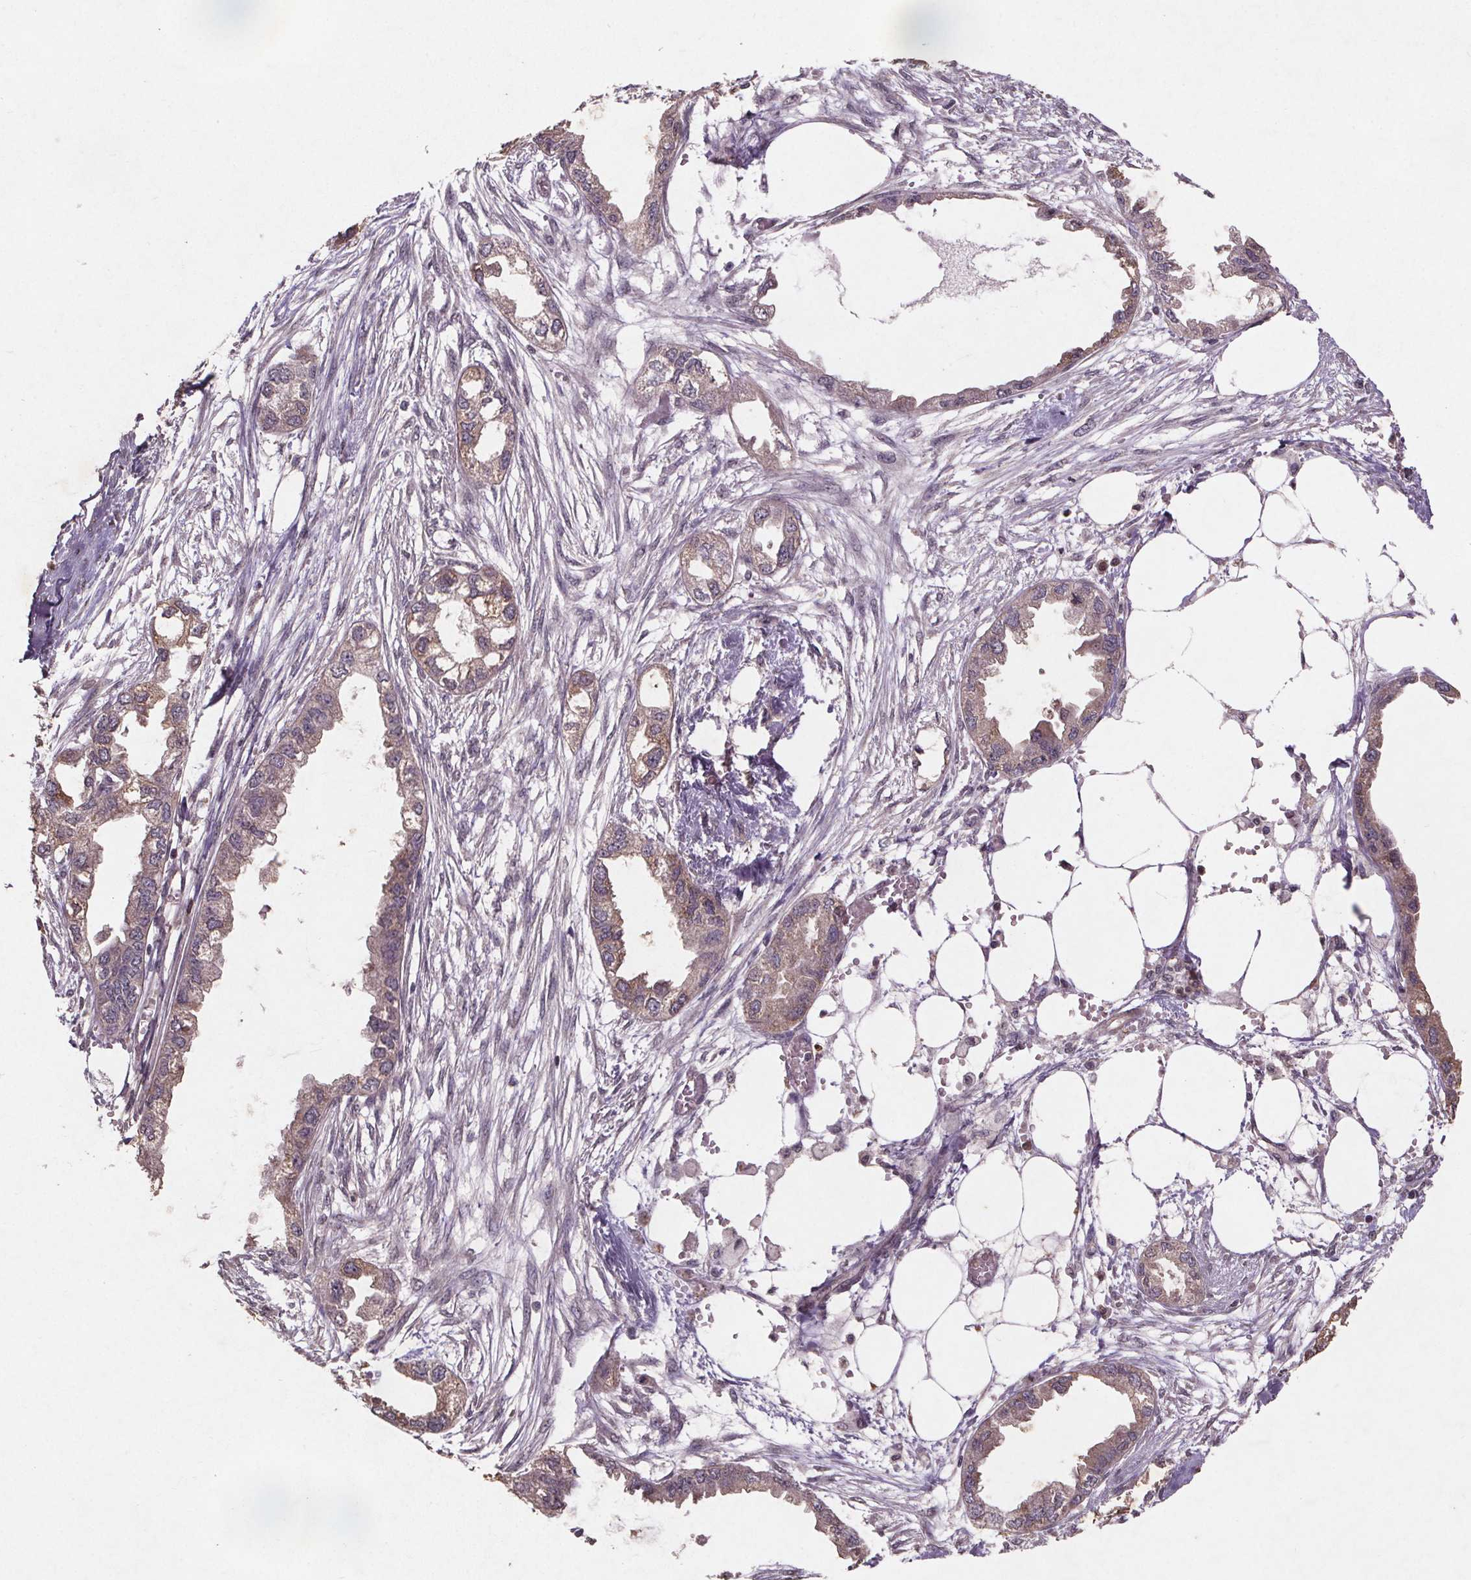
{"staining": {"intensity": "weak", "quantity": "25%-75%", "location": "cytoplasmic/membranous"}, "tissue": "endometrial cancer", "cell_type": "Tumor cells", "image_type": "cancer", "snomed": [{"axis": "morphology", "description": "Adenocarcinoma, NOS"}, {"axis": "morphology", "description": "Adenocarcinoma, metastatic, NOS"}, {"axis": "topography", "description": "Adipose tissue"}, {"axis": "topography", "description": "Endometrium"}], "caption": "IHC of human adenocarcinoma (endometrial) demonstrates low levels of weak cytoplasmic/membranous staining in about 25%-75% of tumor cells.", "gene": "STRN3", "patient": {"sex": "female", "age": 67}}